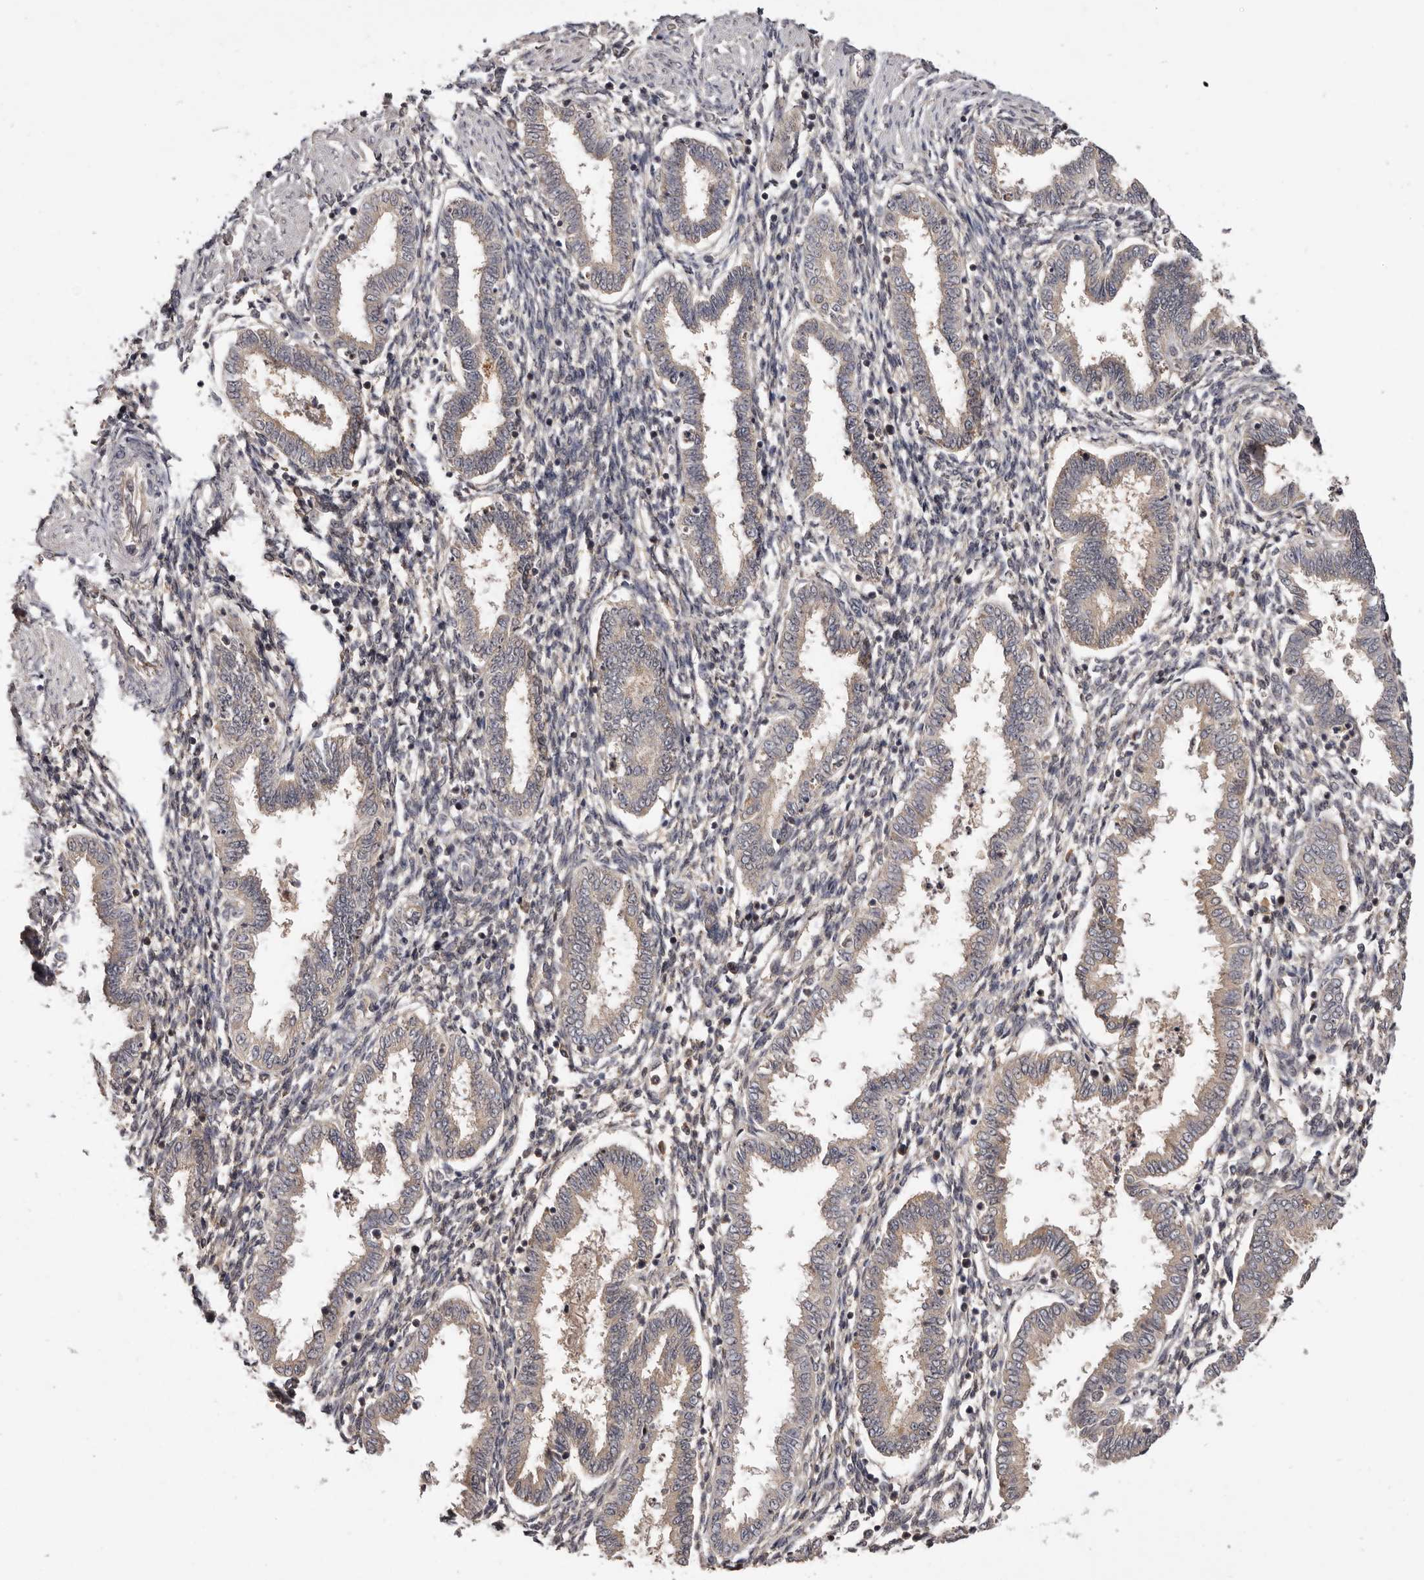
{"staining": {"intensity": "weak", "quantity": "<25%", "location": "cytoplasmic/membranous"}, "tissue": "endometrium", "cell_type": "Cells in endometrial stroma", "image_type": "normal", "snomed": [{"axis": "morphology", "description": "Normal tissue, NOS"}, {"axis": "topography", "description": "Endometrium"}], "caption": "This is an immunohistochemistry histopathology image of benign endometrium. There is no positivity in cells in endometrial stroma.", "gene": "INAVA", "patient": {"sex": "female", "age": 33}}